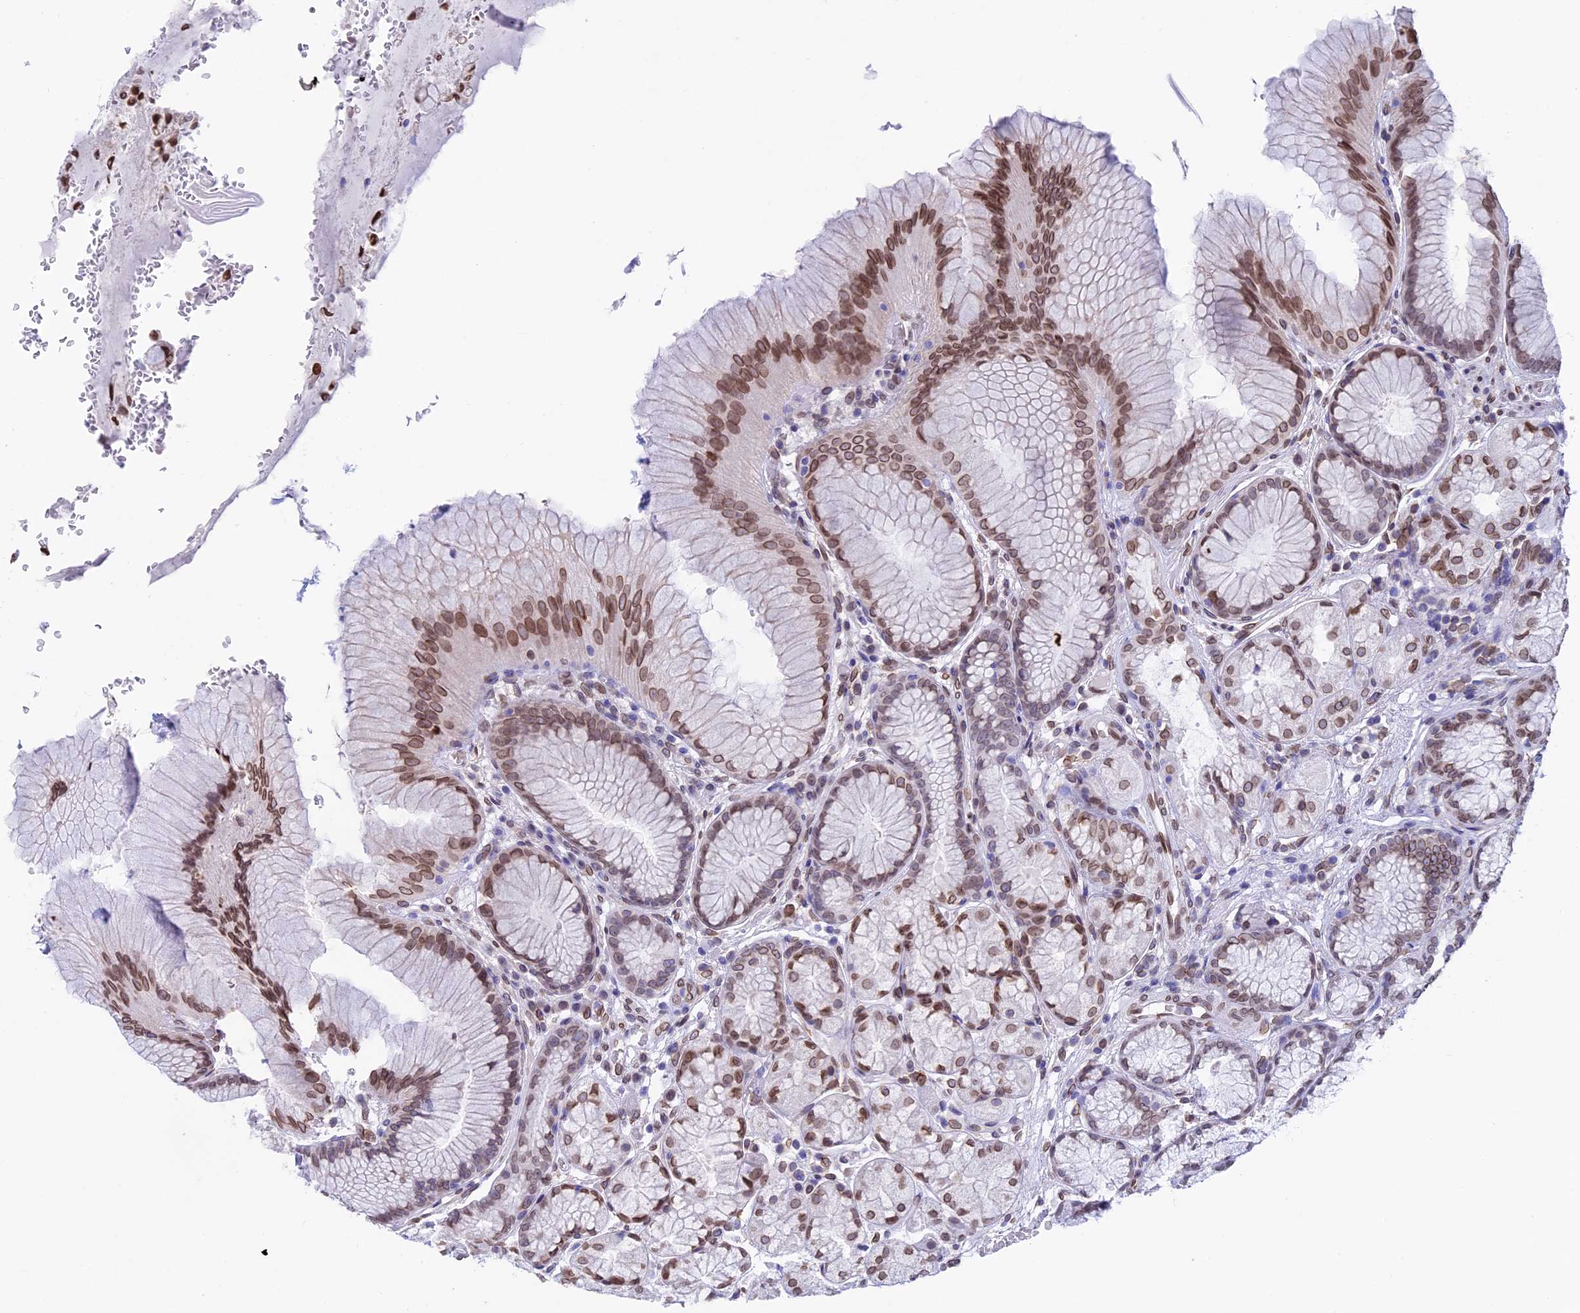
{"staining": {"intensity": "moderate", "quantity": ">75%", "location": "cytoplasmic/membranous,nuclear"}, "tissue": "stomach", "cell_type": "Glandular cells", "image_type": "normal", "snomed": [{"axis": "morphology", "description": "Normal tissue, NOS"}, {"axis": "topography", "description": "Stomach"}], "caption": "This micrograph reveals unremarkable stomach stained with IHC to label a protein in brown. The cytoplasmic/membranous,nuclear of glandular cells show moderate positivity for the protein. Nuclei are counter-stained blue.", "gene": "TMPRSS7", "patient": {"sex": "male", "age": 63}}